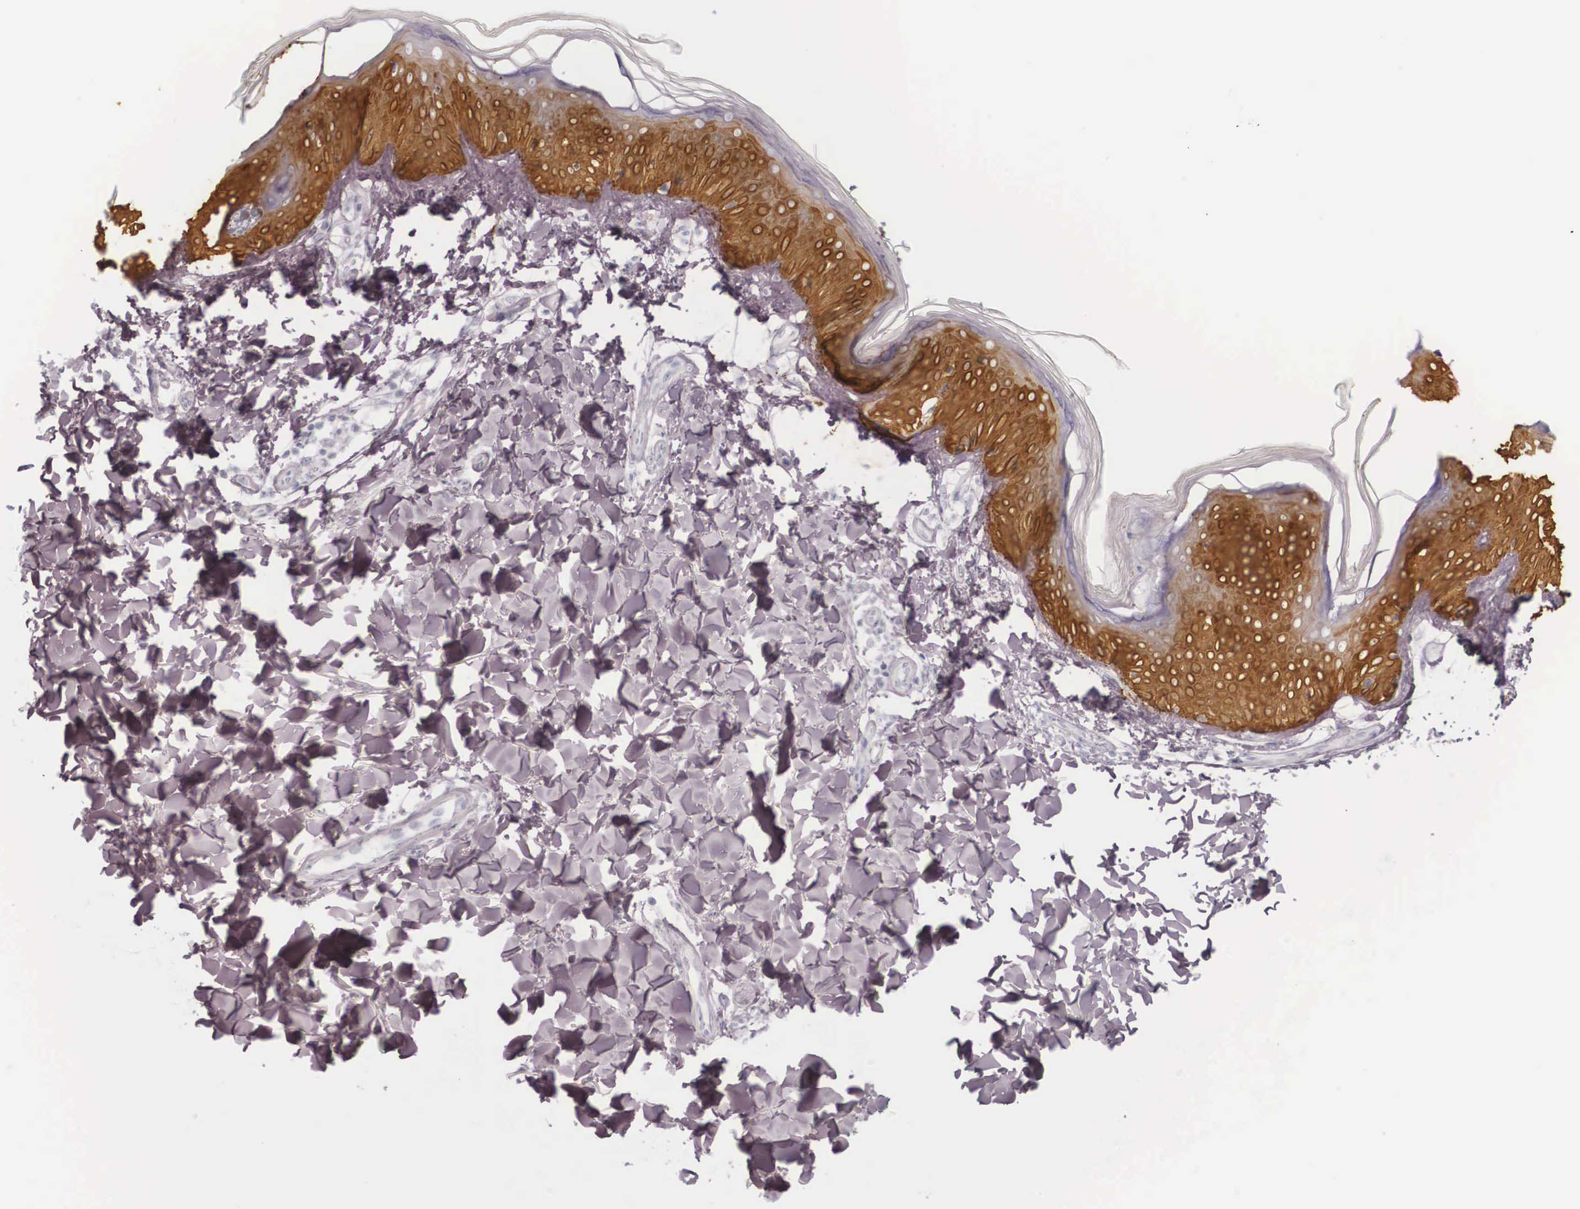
{"staining": {"intensity": "negative", "quantity": "none", "location": "none"}, "tissue": "skin", "cell_type": "Fibroblasts", "image_type": "normal", "snomed": [{"axis": "morphology", "description": "Normal tissue, NOS"}, {"axis": "topography", "description": "Skin"}], "caption": "The image displays no staining of fibroblasts in normal skin. The staining was performed using DAB to visualize the protein expression in brown, while the nuclei were stained in blue with hematoxylin (Magnification: 20x).", "gene": "KRT14", "patient": {"sex": "female", "age": 17}}